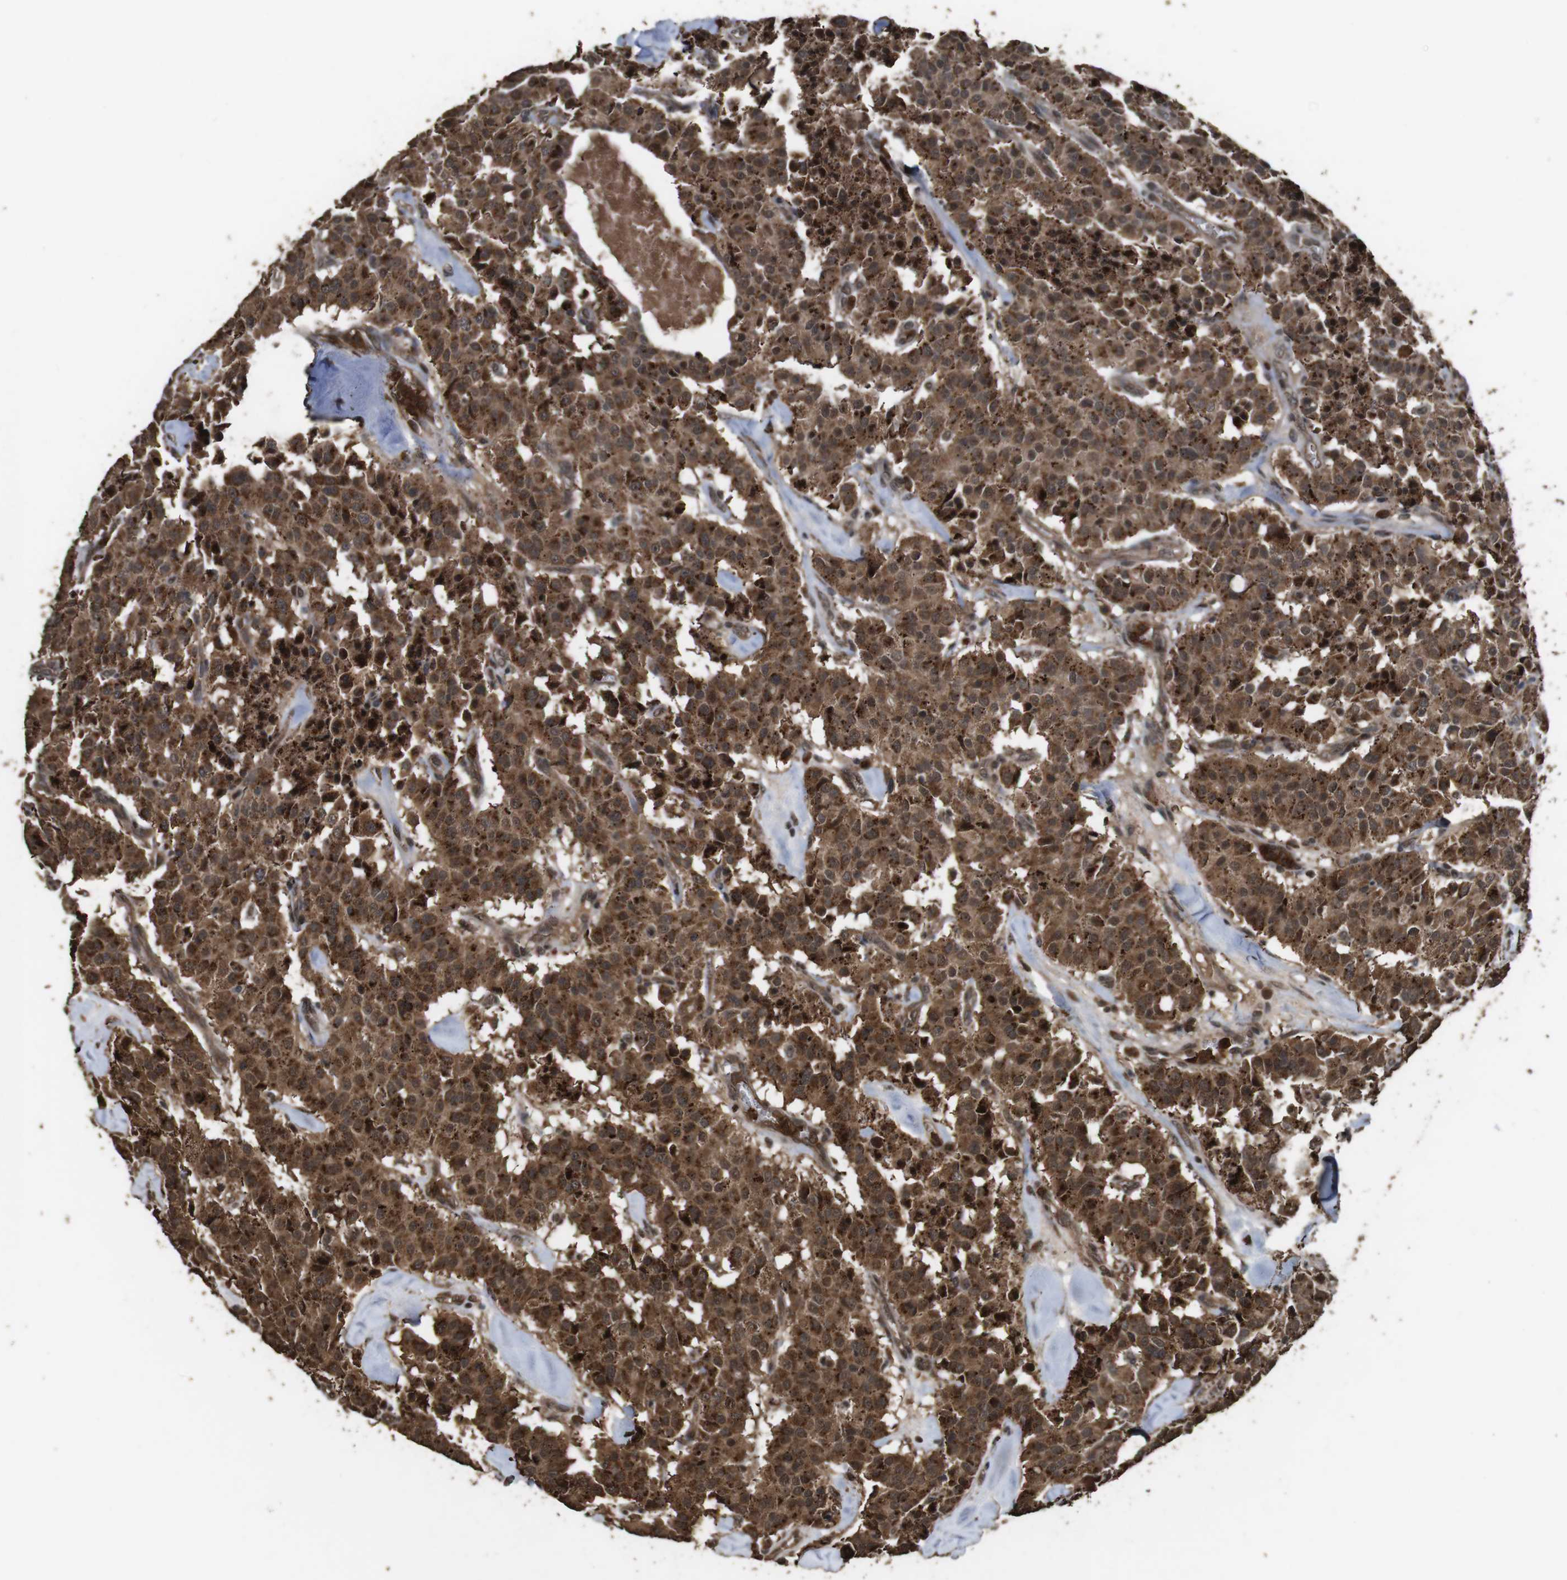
{"staining": {"intensity": "strong", "quantity": ">75%", "location": "cytoplasmic/membranous"}, "tissue": "carcinoid", "cell_type": "Tumor cells", "image_type": "cancer", "snomed": [{"axis": "morphology", "description": "Carcinoid, malignant, NOS"}, {"axis": "topography", "description": "Lung"}], "caption": "Protein staining displays strong cytoplasmic/membranous expression in approximately >75% of tumor cells in carcinoid.", "gene": "RRAS2", "patient": {"sex": "male", "age": 30}}